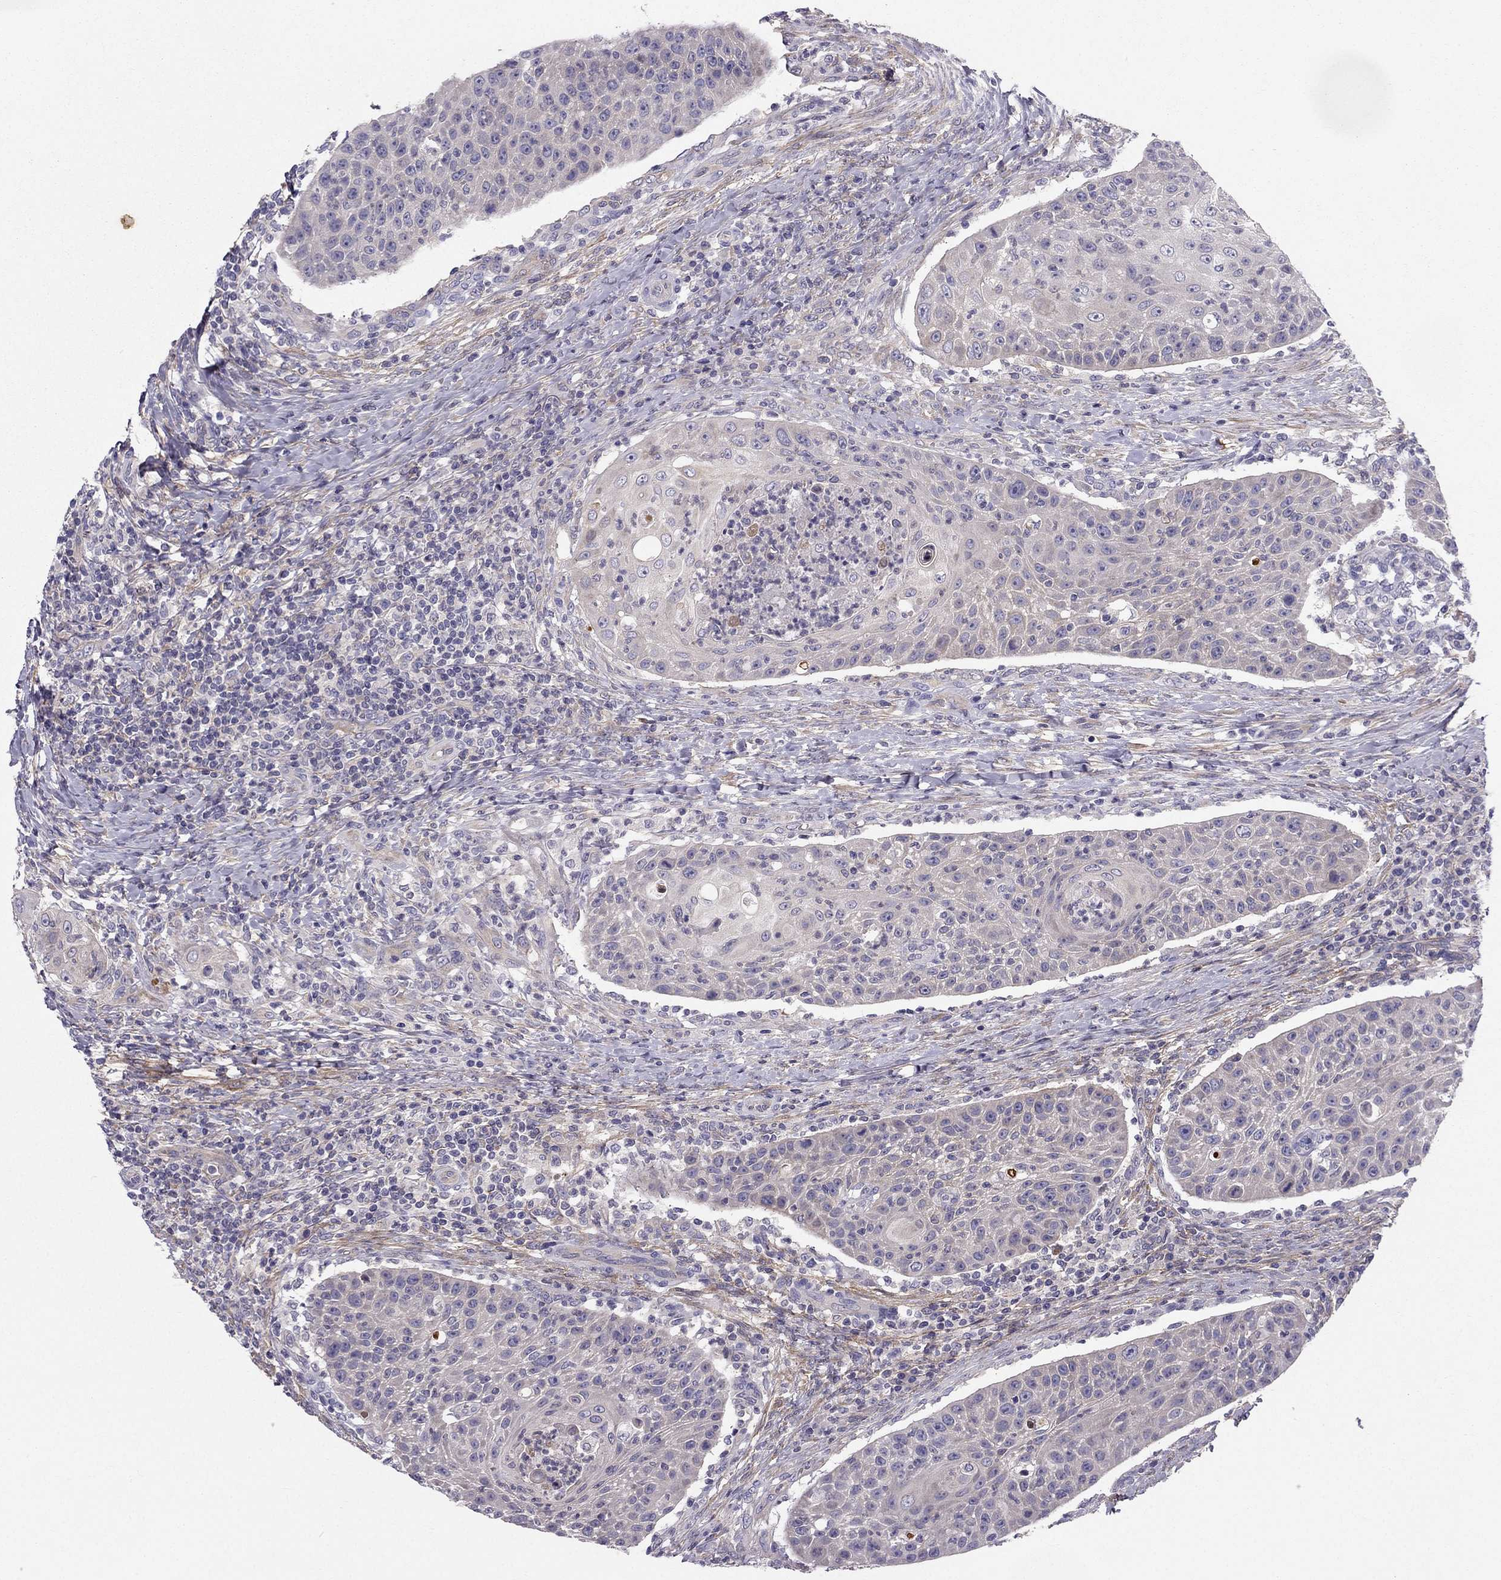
{"staining": {"intensity": "negative", "quantity": "none", "location": "none"}, "tissue": "head and neck cancer", "cell_type": "Tumor cells", "image_type": "cancer", "snomed": [{"axis": "morphology", "description": "Squamous cell carcinoma, NOS"}, {"axis": "topography", "description": "Head-Neck"}], "caption": "The image displays no staining of tumor cells in squamous cell carcinoma (head and neck).", "gene": "SYT5", "patient": {"sex": "male", "age": 69}}